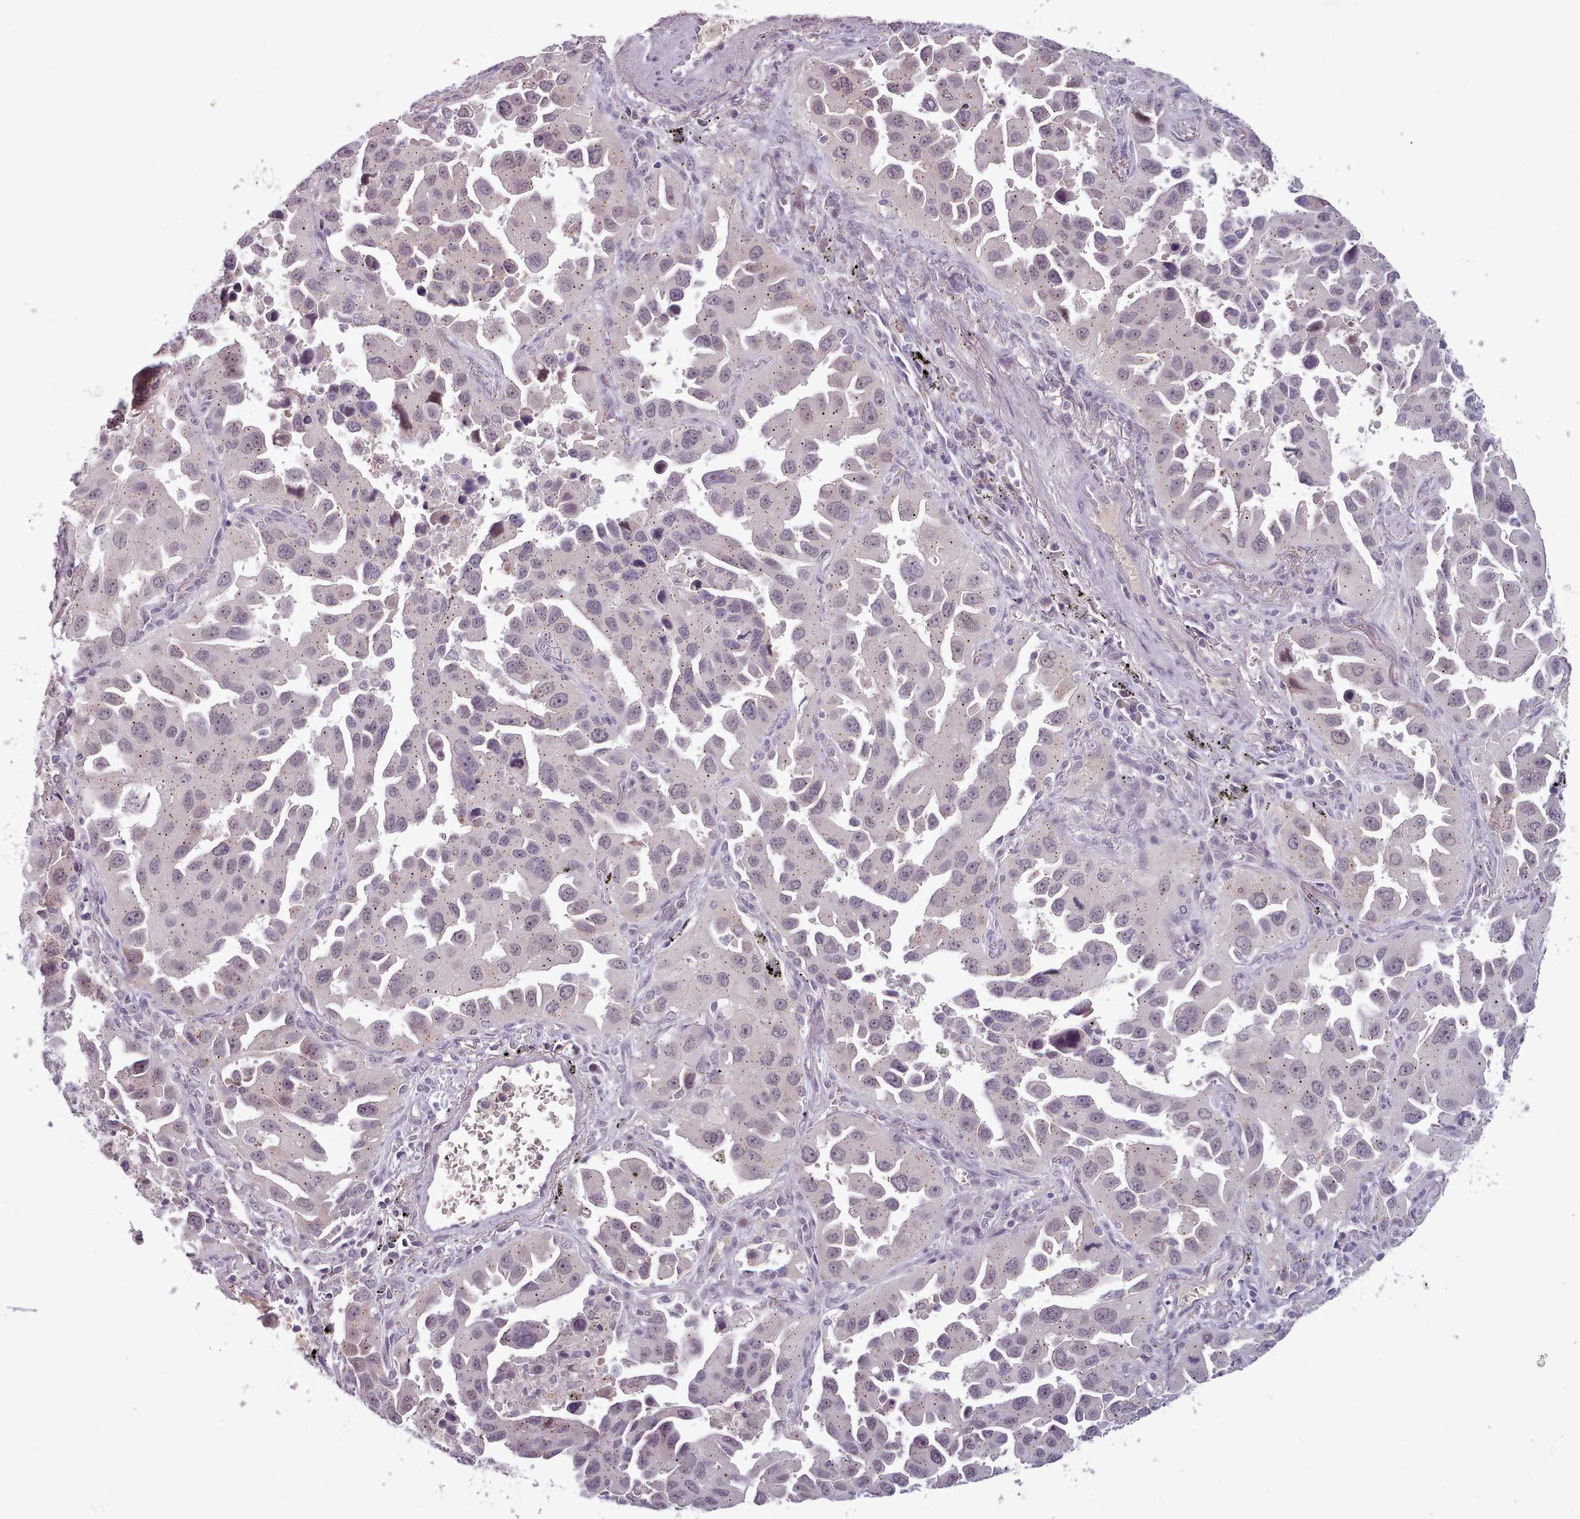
{"staining": {"intensity": "weak", "quantity": "25%-75%", "location": "cytoplasmic/membranous,nuclear"}, "tissue": "lung cancer", "cell_type": "Tumor cells", "image_type": "cancer", "snomed": [{"axis": "morphology", "description": "Adenocarcinoma, NOS"}, {"axis": "topography", "description": "Lung"}], "caption": "The histopathology image displays a brown stain indicating the presence of a protein in the cytoplasmic/membranous and nuclear of tumor cells in adenocarcinoma (lung). (IHC, brightfield microscopy, high magnification).", "gene": "PBX4", "patient": {"sex": "male", "age": 66}}